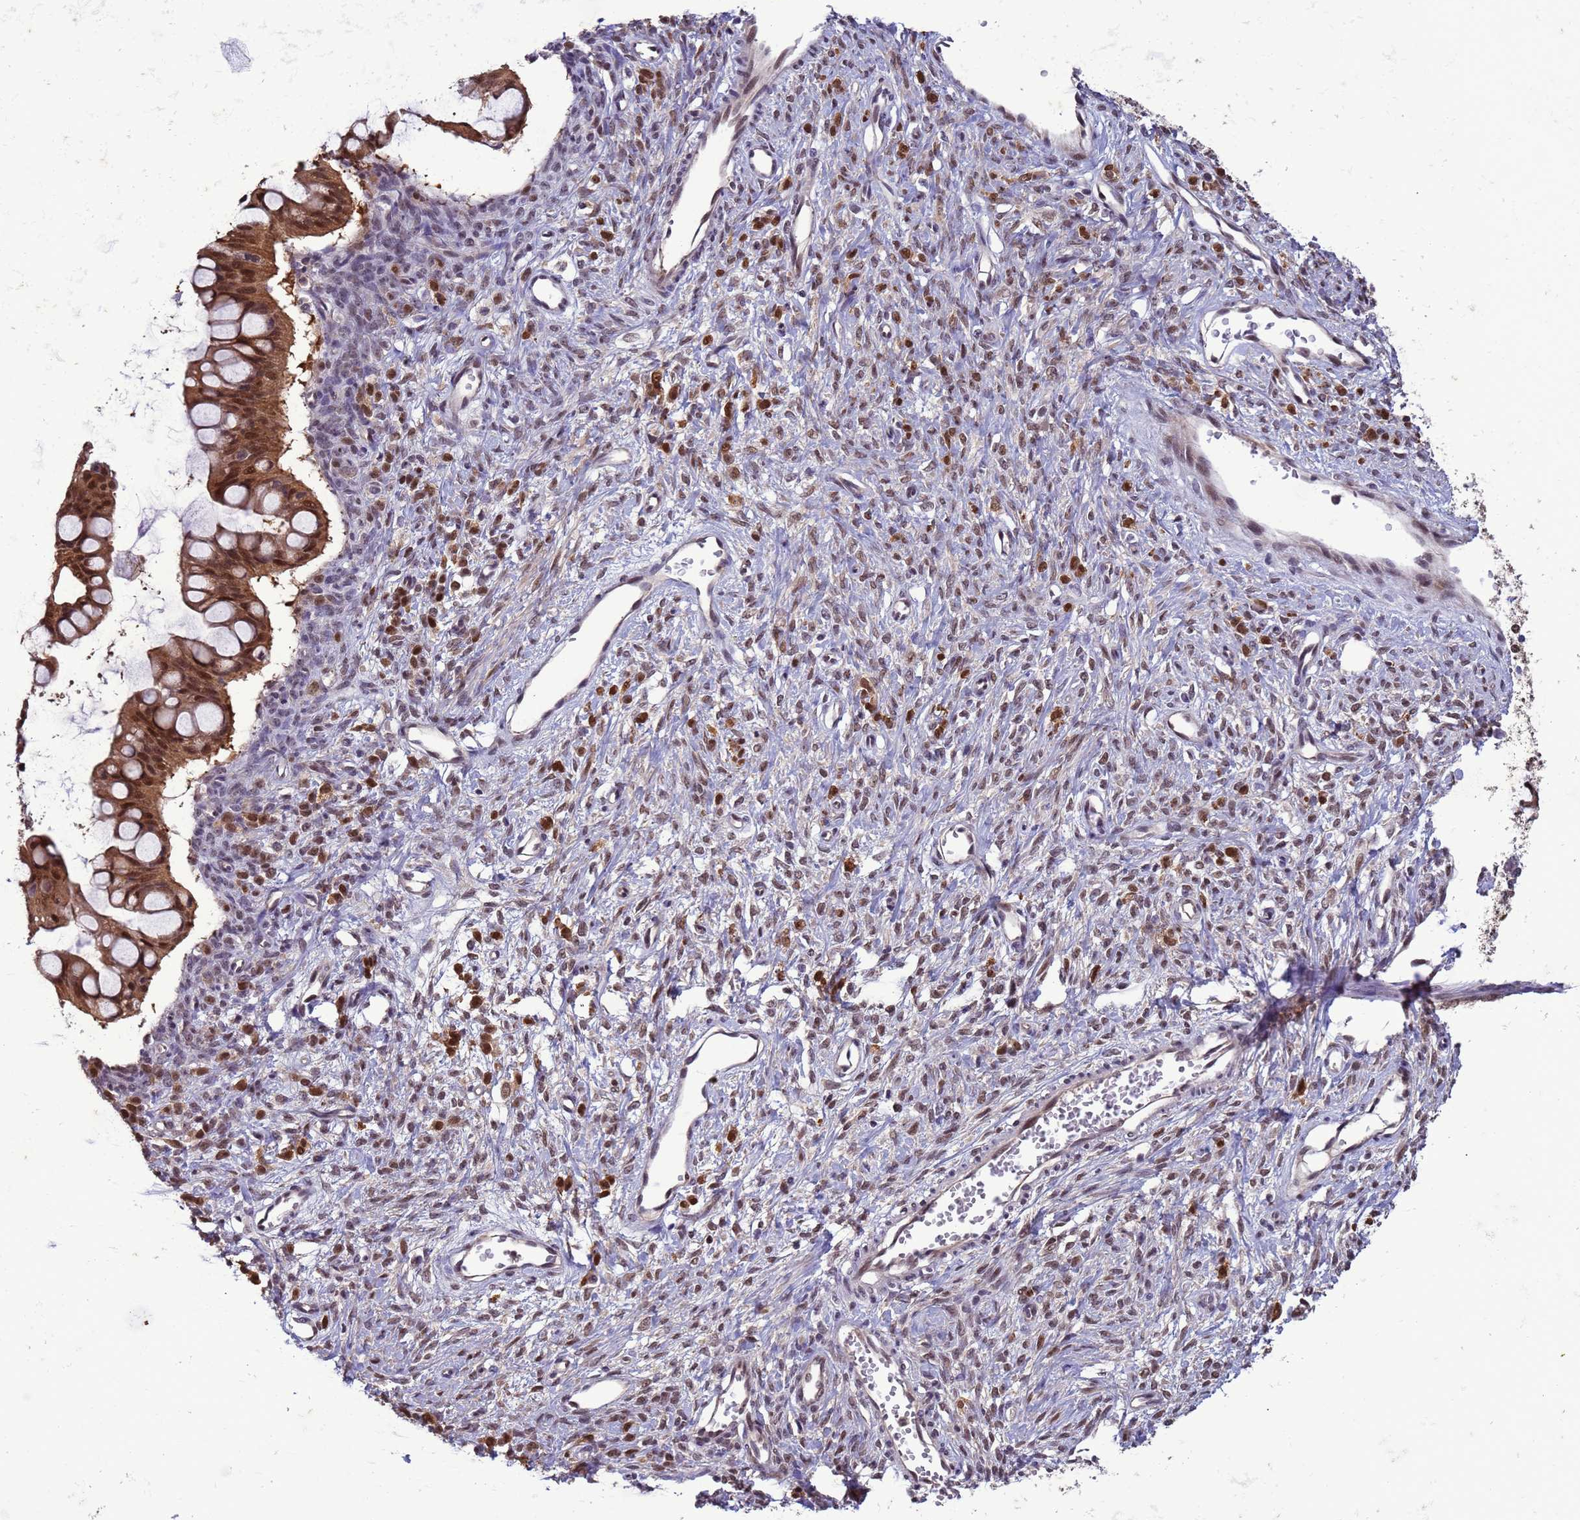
{"staining": {"intensity": "strong", "quantity": ">75%", "location": "cytoplasmic/membranous,nuclear"}, "tissue": "ovarian cancer", "cell_type": "Tumor cells", "image_type": "cancer", "snomed": [{"axis": "morphology", "description": "Cystadenocarcinoma, mucinous, NOS"}, {"axis": "topography", "description": "Ovary"}], "caption": "High-power microscopy captured an immunohistochemistry (IHC) image of ovarian cancer, revealing strong cytoplasmic/membranous and nuclear staining in about >75% of tumor cells.", "gene": "ZBTB5", "patient": {"sex": "female", "age": 73}}